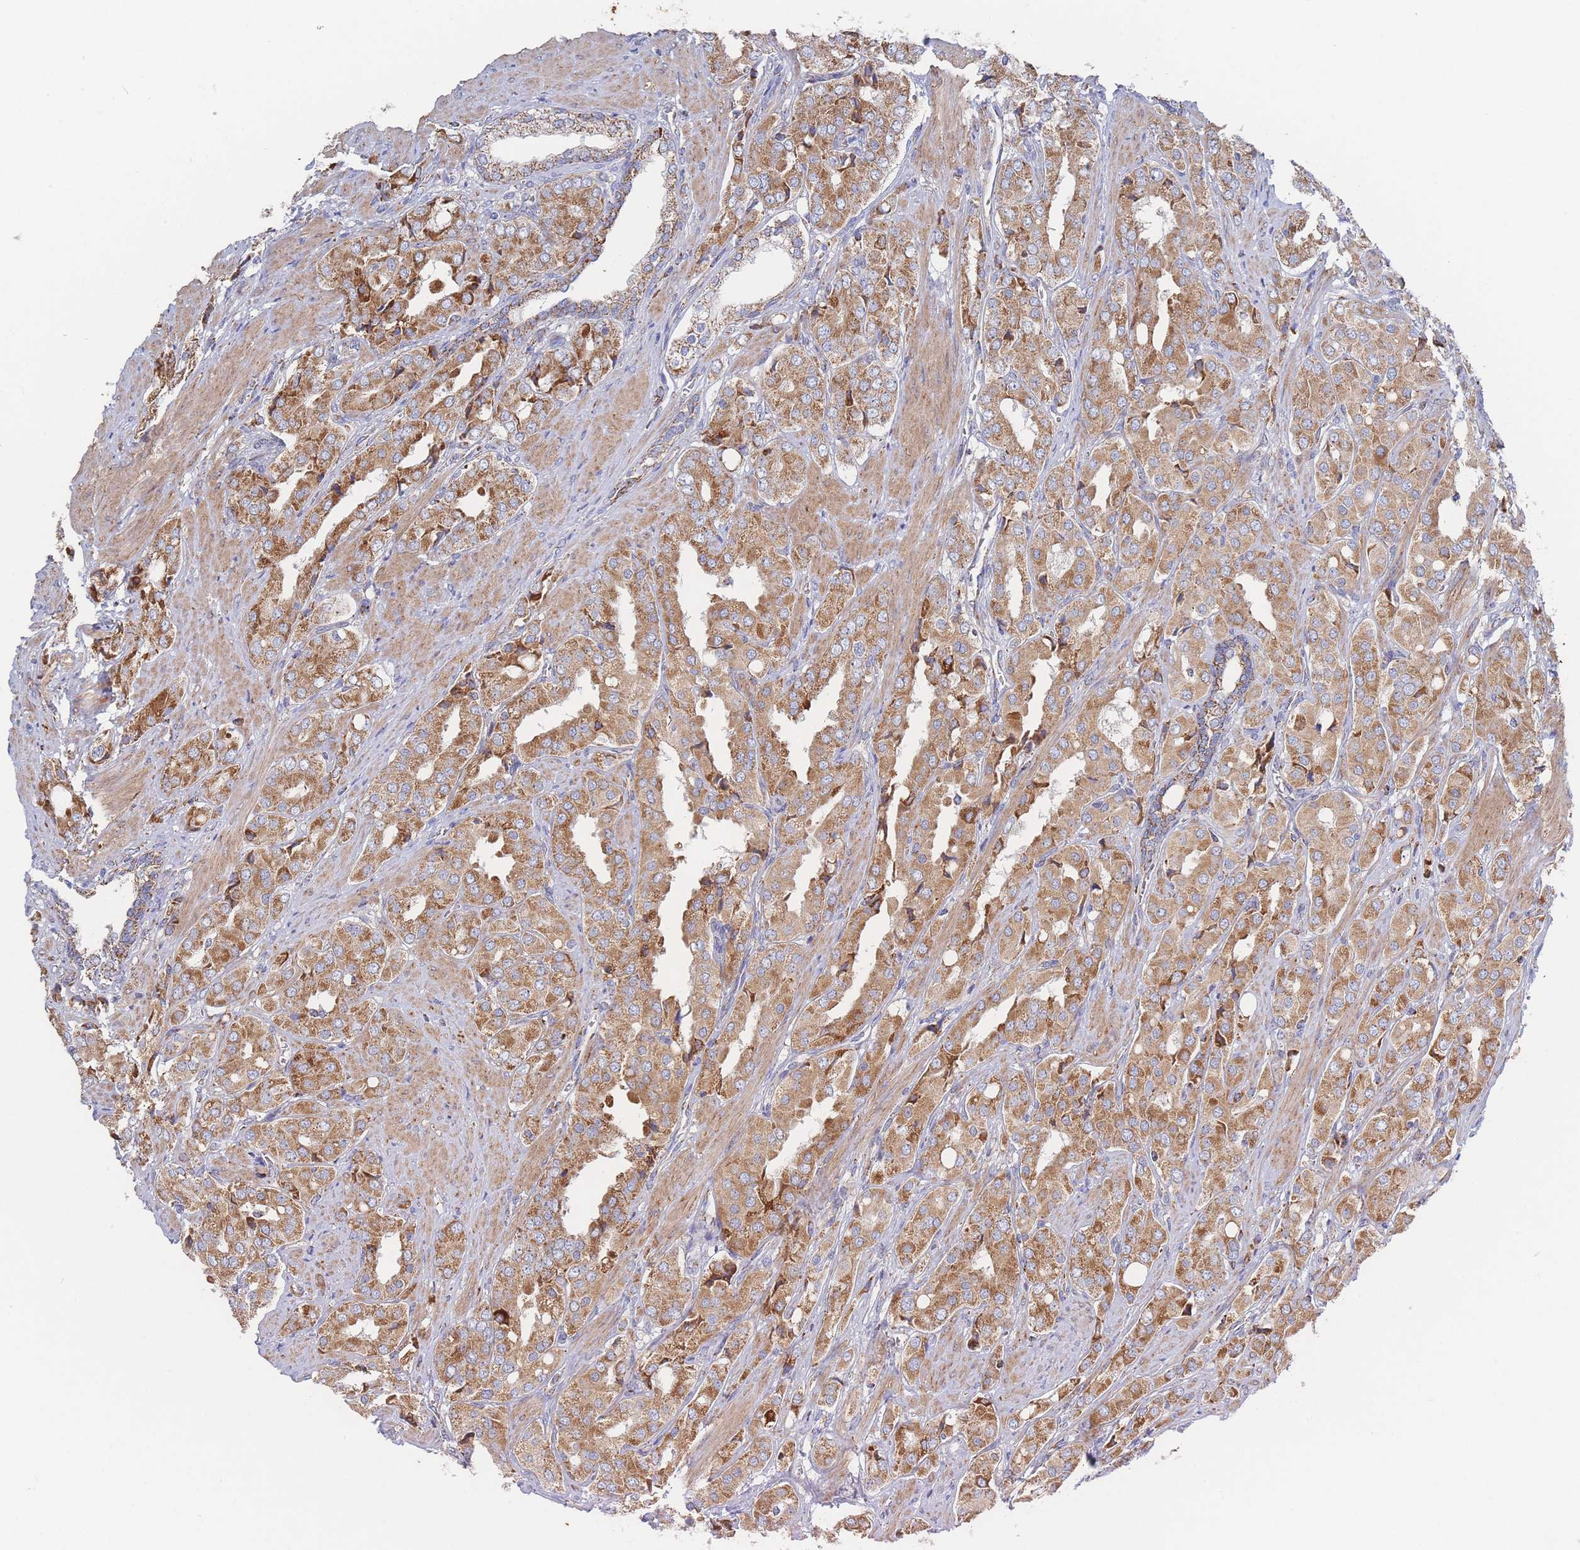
{"staining": {"intensity": "moderate", "quantity": ">75%", "location": "cytoplasmic/membranous"}, "tissue": "prostate cancer", "cell_type": "Tumor cells", "image_type": "cancer", "snomed": [{"axis": "morphology", "description": "Adenocarcinoma, High grade"}, {"axis": "topography", "description": "Prostate"}], "caption": "High-power microscopy captured an immunohistochemistry (IHC) photomicrograph of prostate high-grade adenocarcinoma, revealing moderate cytoplasmic/membranous positivity in approximately >75% of tumor cells.", "gene": "IKZF4", "patient": {"sex": "male", "age": 71}}